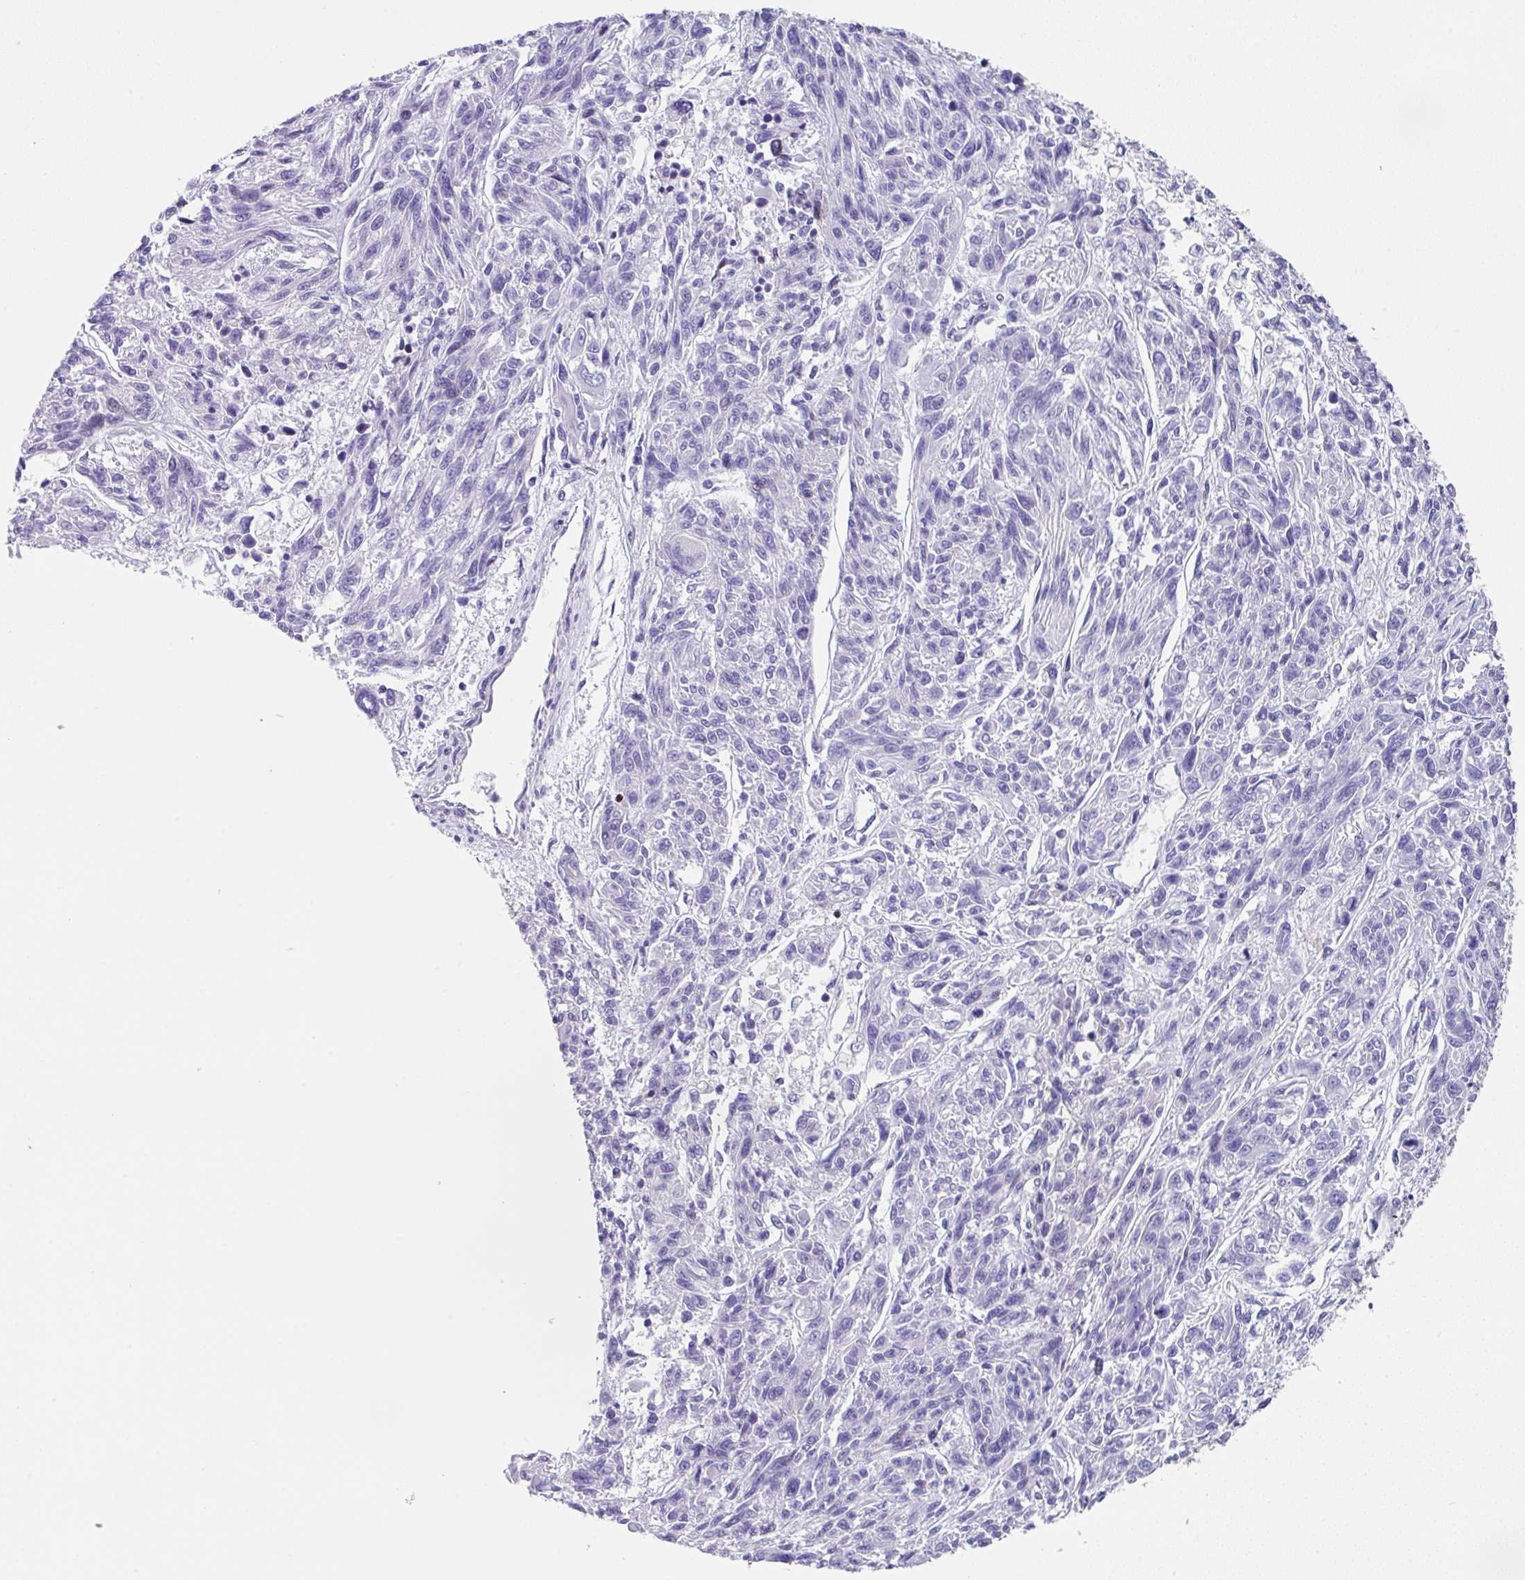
{"staining": {"intensity": "negative", "quantity": "none", "location": "none"}, "tissue": "melanoma", "cell_type": "Tumor cells", "image_type": "cancer", "snomed": [{"axis": "morphology", "description": "Malignant melanoma, NOS"}, {"axis": "topography", "description": "Skin"}], "caption": "Immunohistochemical staining of melanoma demonstrates no significant expression in tumor cells. (DAB (3,3'-diaminobenzidine) immunohistochemistry with hematoxylin counter stain).", "gene": "TCF3", "patient": {"sex": "male", "age": 53}}